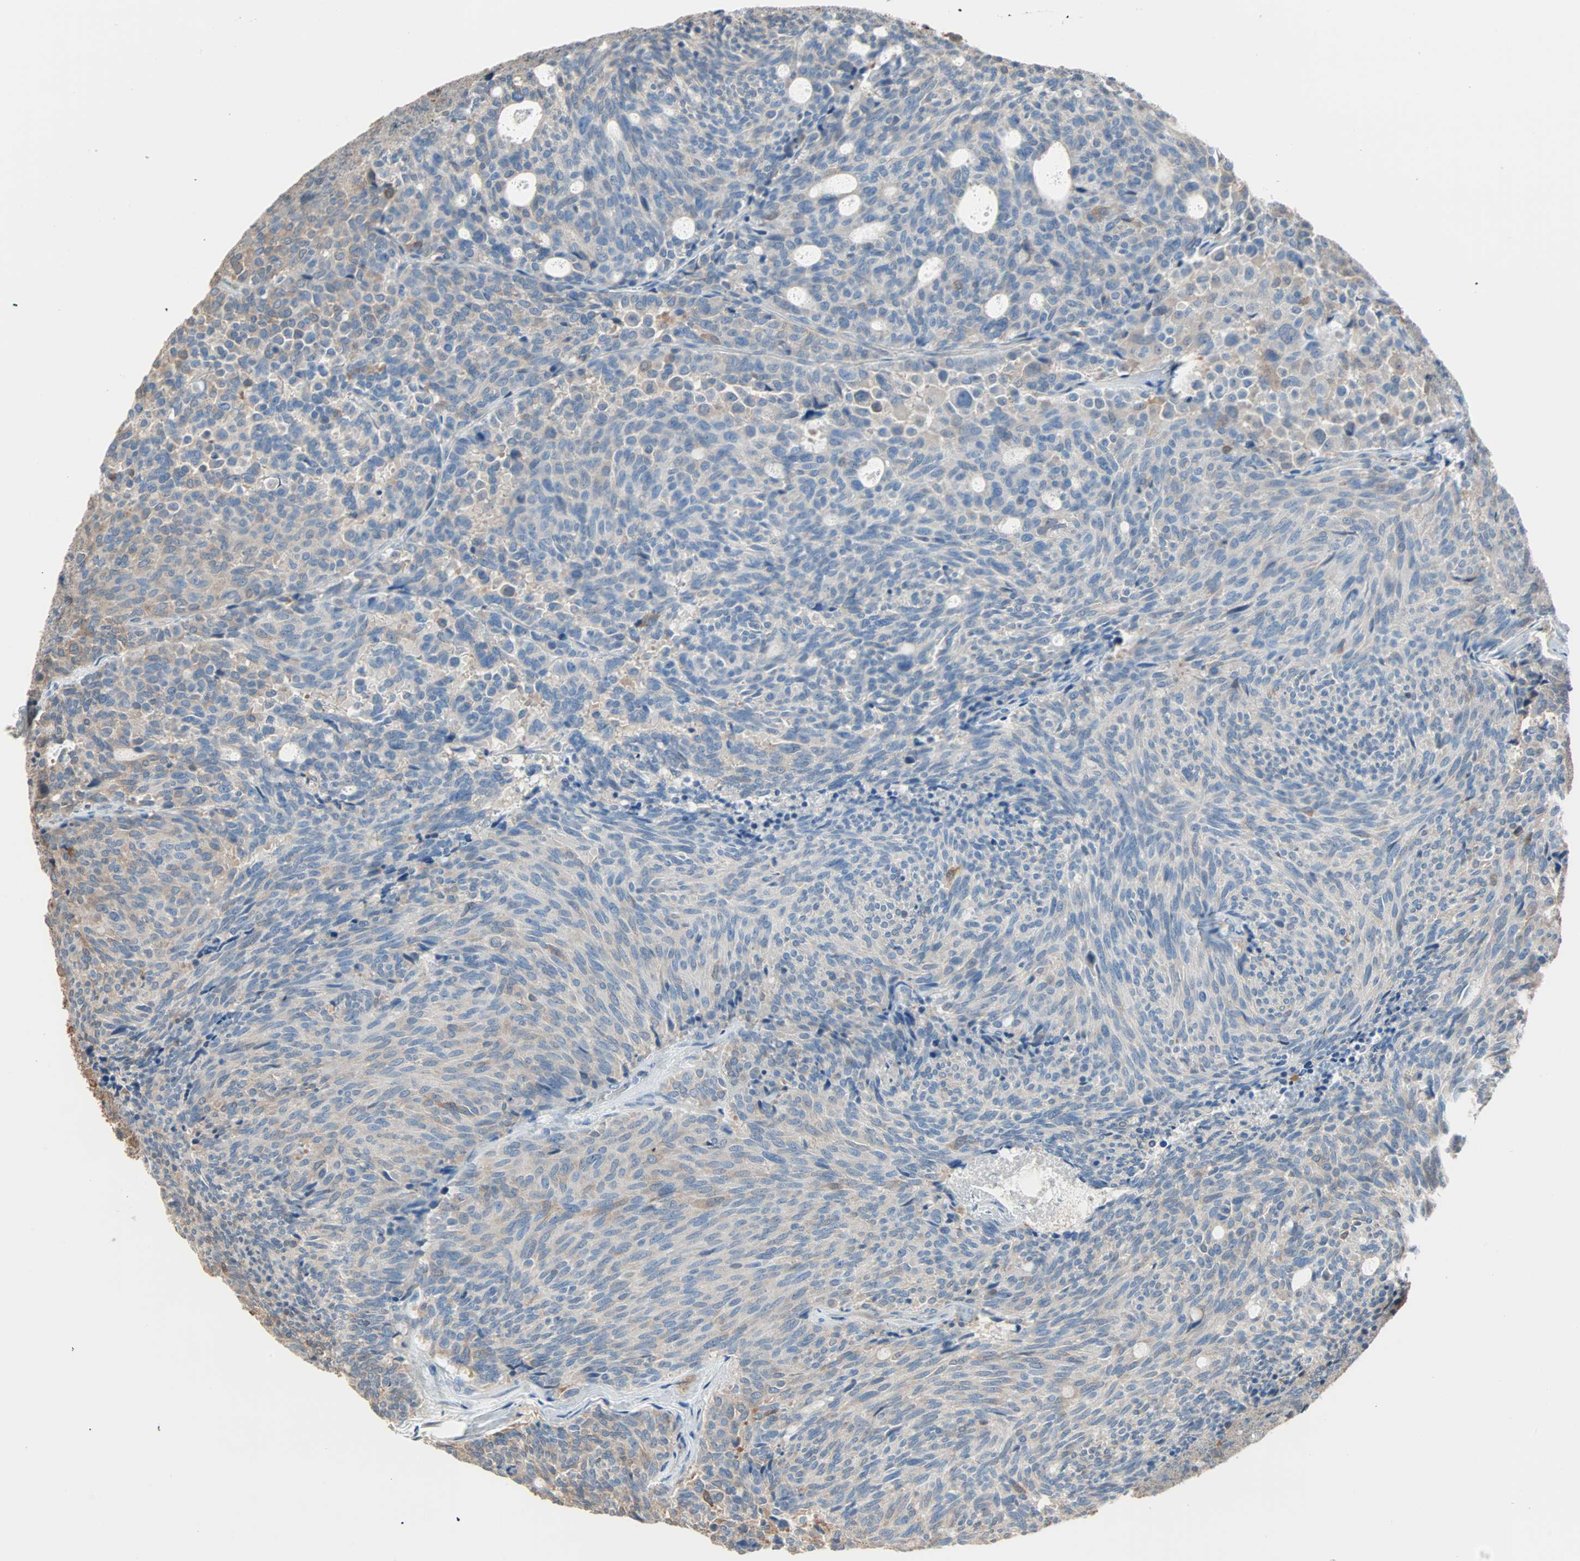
{"staining": {"intensity": "weak", "quantity": "<25%", "location": "cytoplasmic/membranous"}, "tissue": "carcinoid", "cell_type": "Tumor cells", "image_type": "cancer", "snomed": [{"axis": "morphology", "description": "Carcinoid, malignant, NOS"}, {"axis": "topography", "description": "Pancreas"}], "caption": "Human malignant carcinoid stained for a protein using immunohistochemistry (IHC) exhibits no staining in tumor cells.", "gene": "PRDX1", "patient": {"sex": "female", "age": 54}}